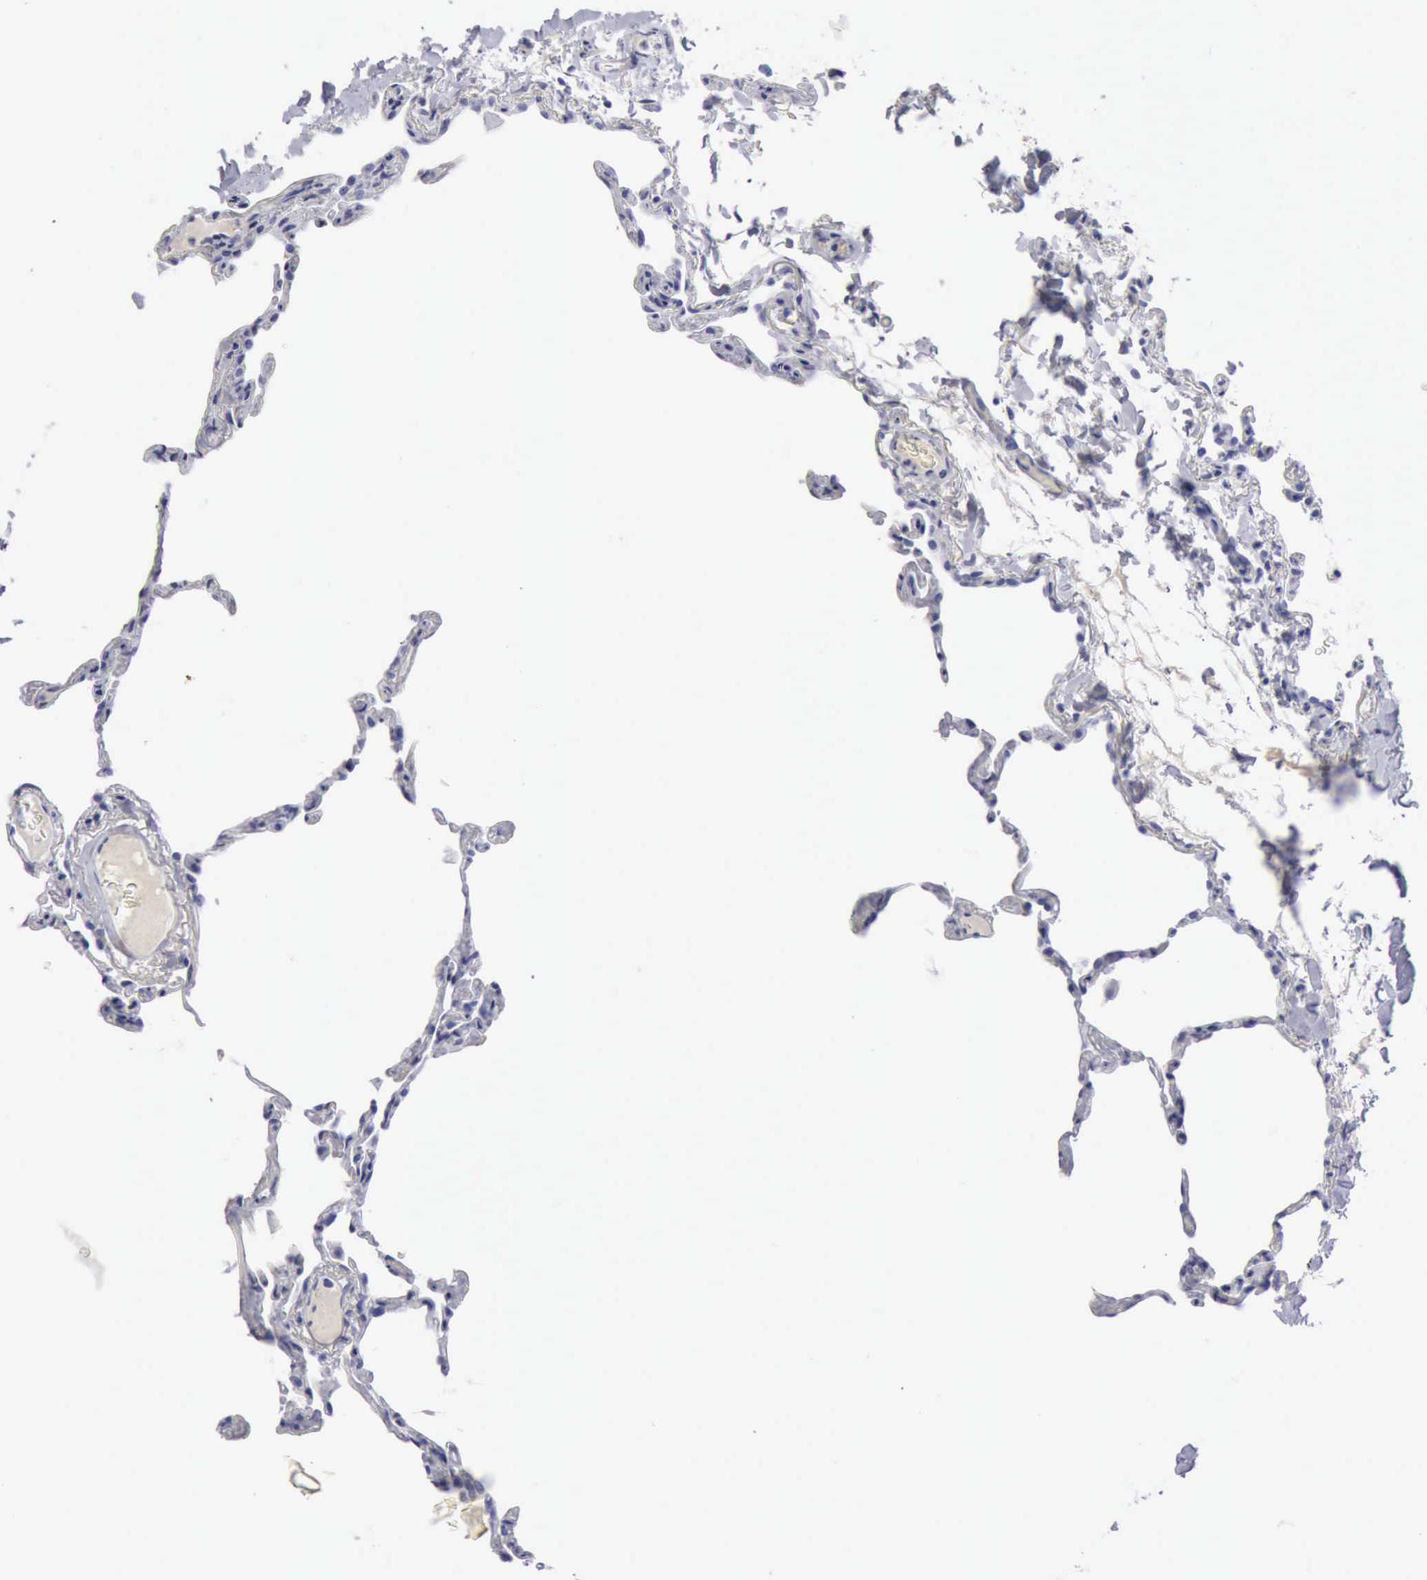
{"staining": {"intensity": "negative", "quantity": "none", "location": "none"}, "tissue": "lung", "cell_type": "Alveolar cells", "image_type": "normal", "snomed": [{"axis": "morphology", "description": "Normal tissue, NOS"}, {"axis": "topography", "description": "Lung"}], "caption": "An immunohistochemistry micrograph of normal lung is shown. There is no staining in alveolar cells of lung.", "gene": "CYP19A1", "patient": {"sex": "female", "age": 75}}